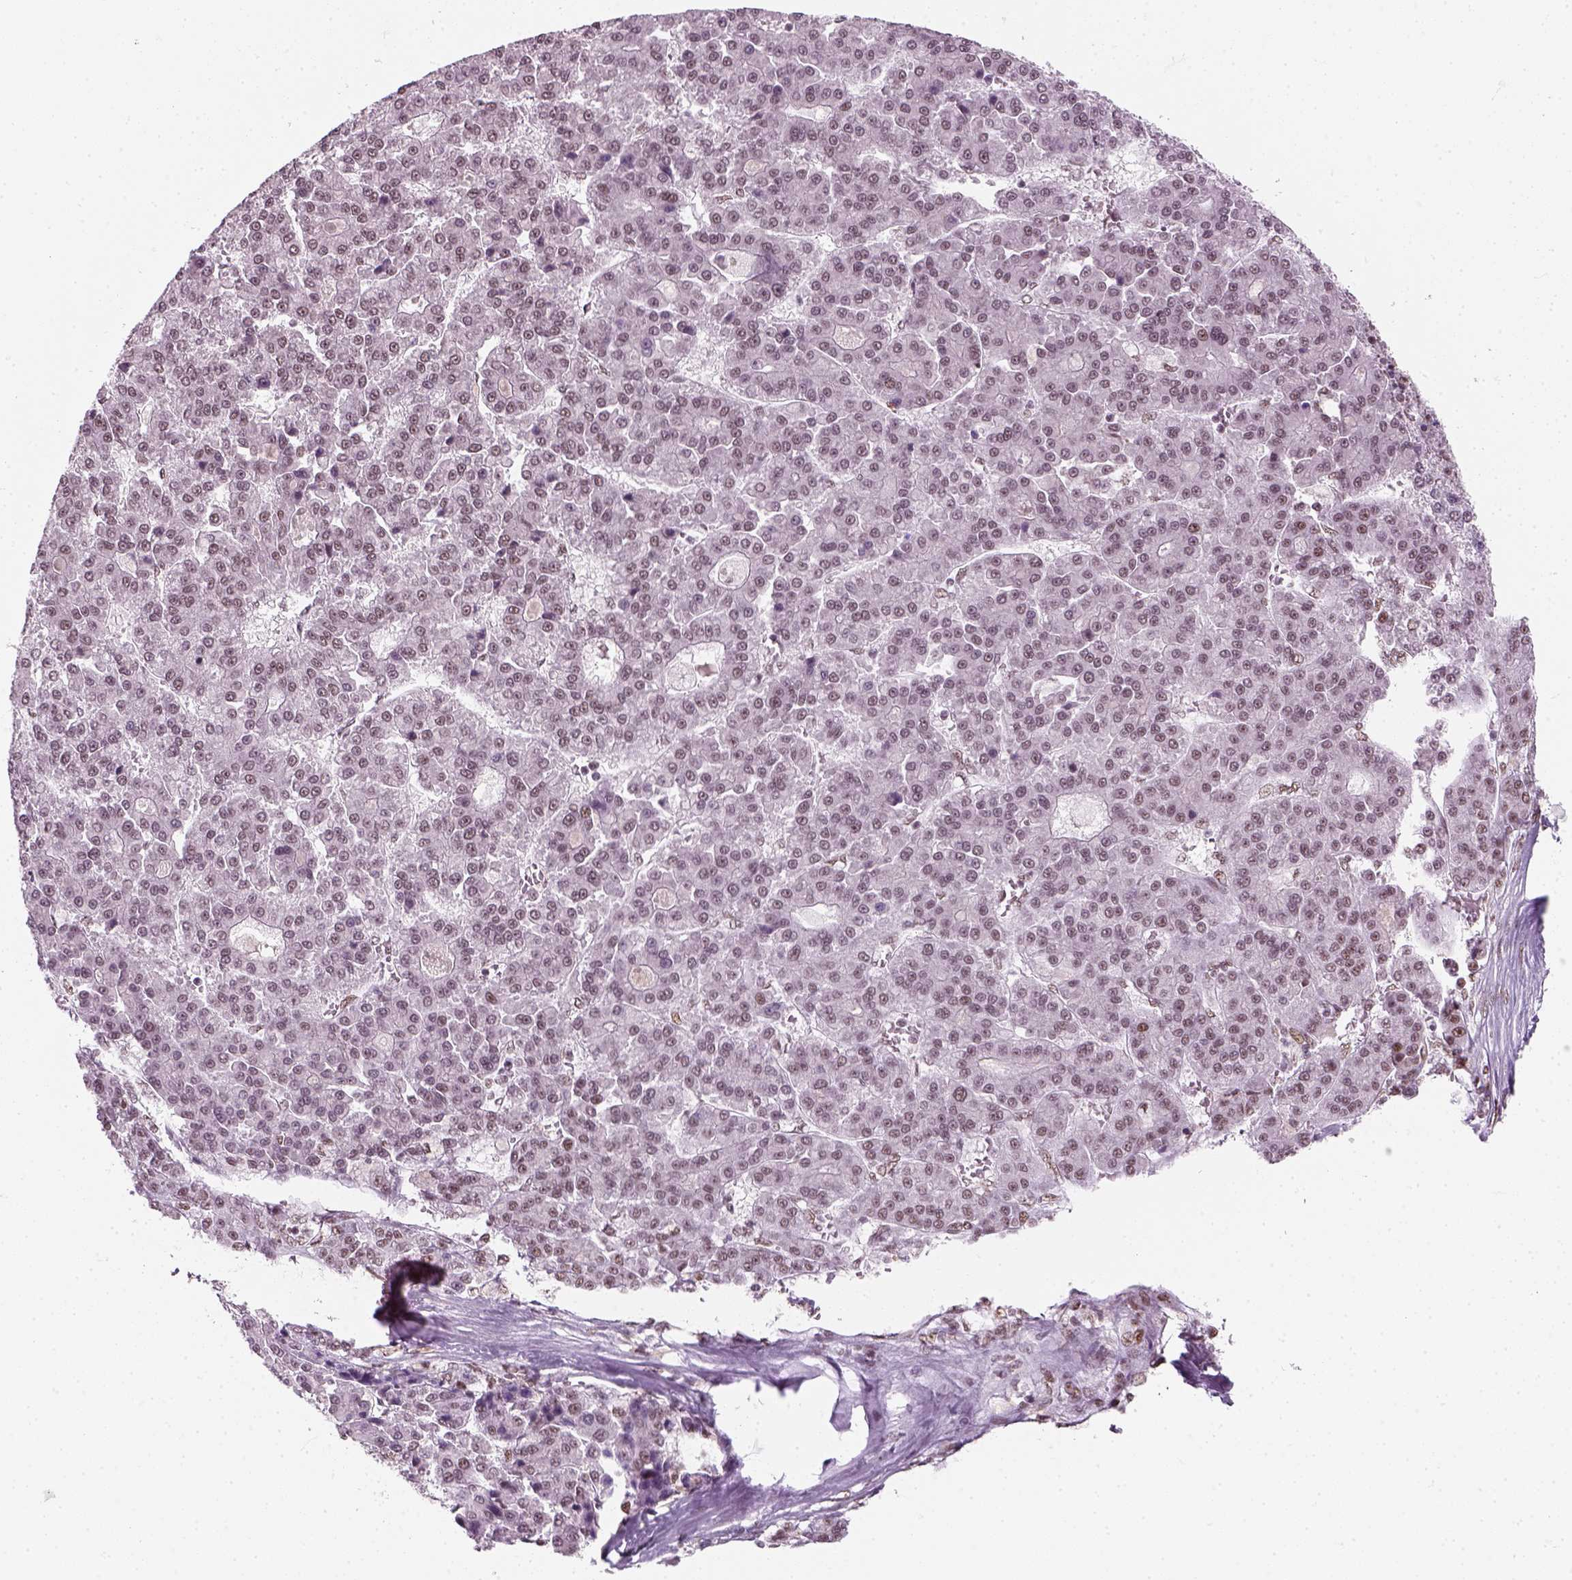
{"staining": {"intensity": "weak", "quantity": "<25%", "location": "nuclear"}, "tissue": "liver cancer", "cell_type": "Tumor cells", "image_type": "cancer", "snomed": [{"axis": "morphology", "description": "Carcinoma, Hepatocellular, NOS"}, {"axis": "topography", "description": "Liver"}], "caption": "Tumor cells are negative for protein expression in human liver cancer (hepatocellular carcinoma).", "gene": "GTF2F1", "patient": {"sex": "male", "age": 70}}